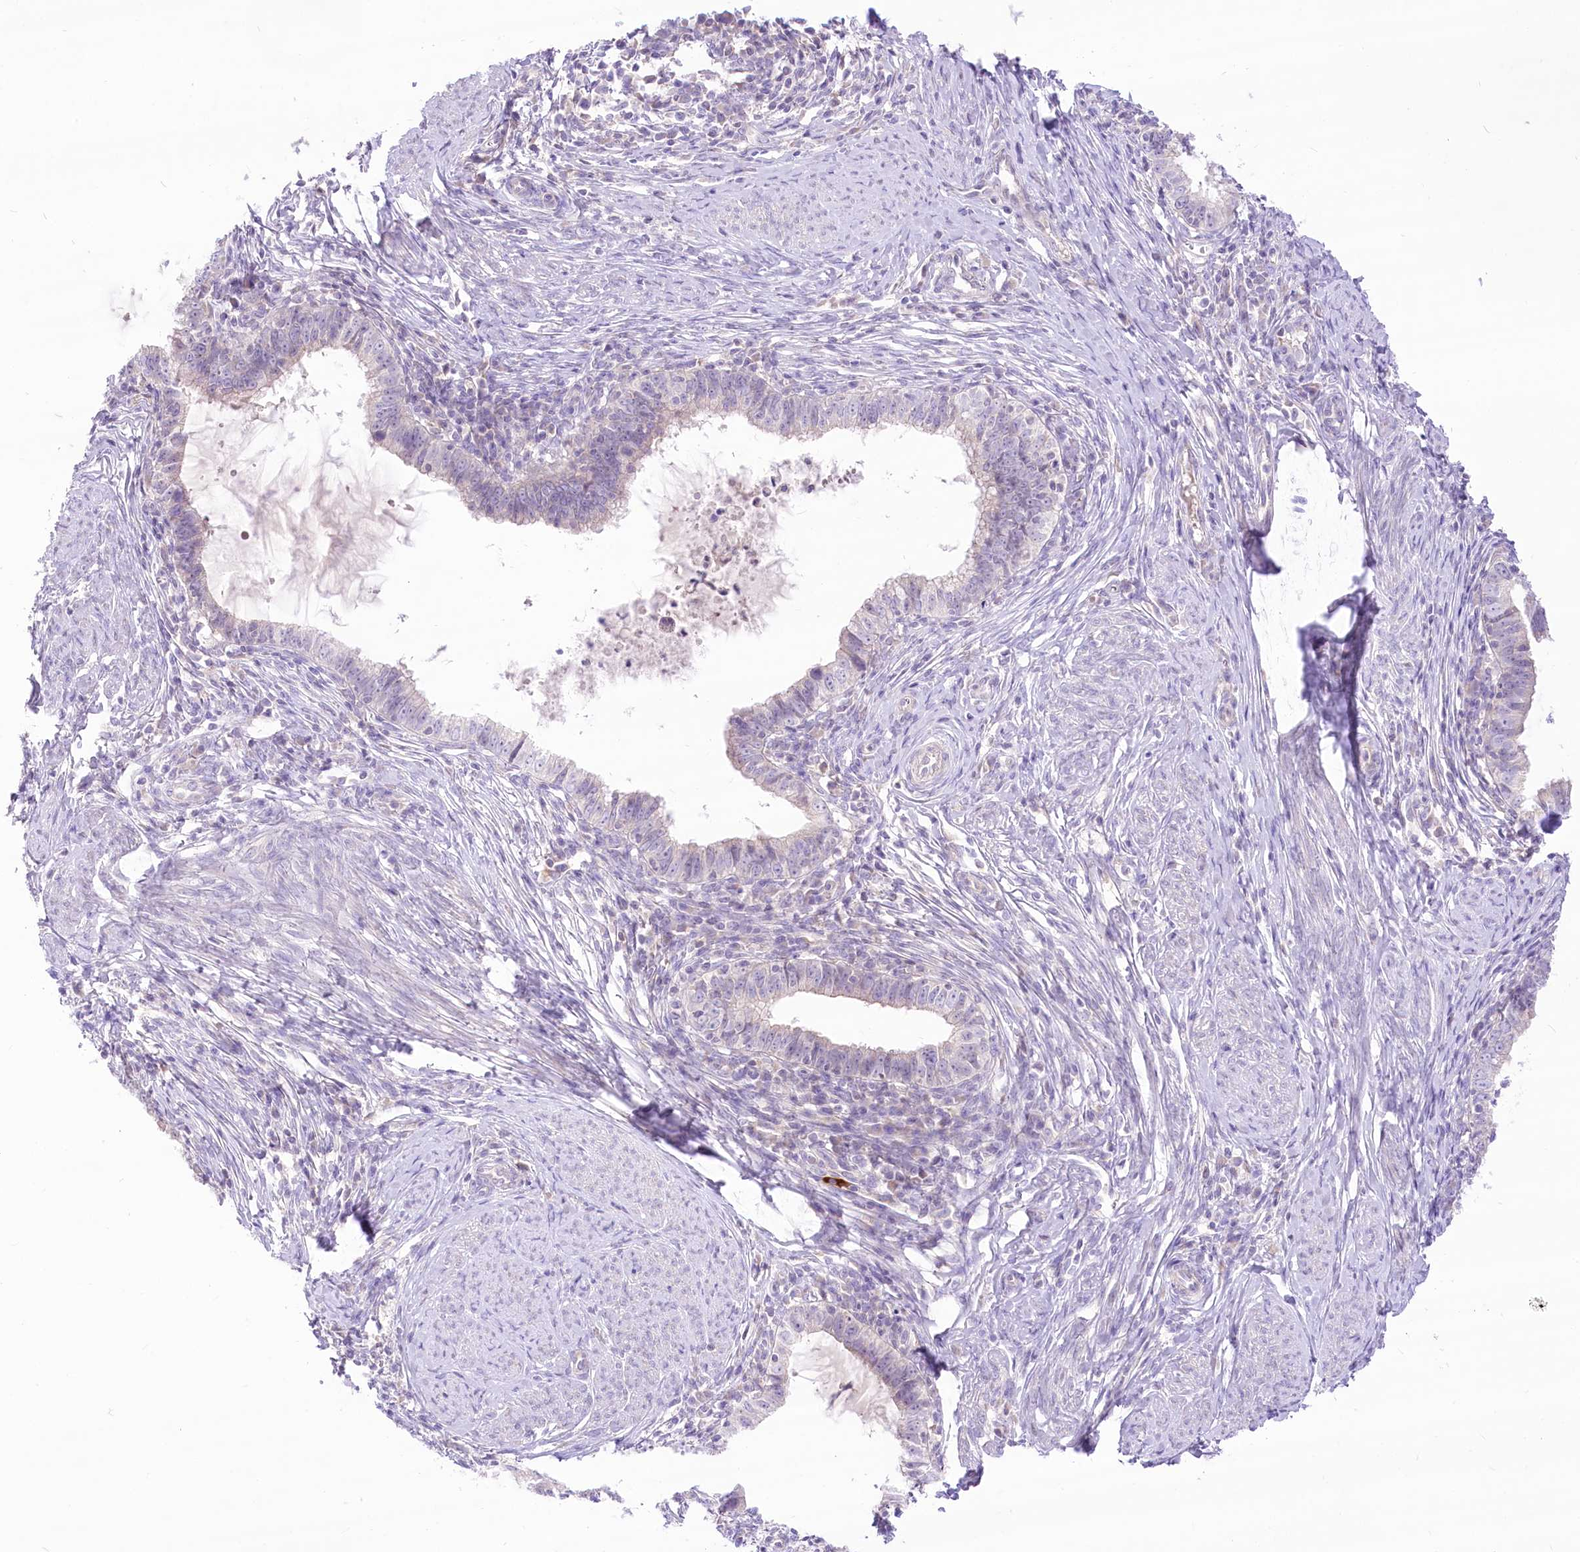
{"staining": {"intensity": "negative", "quantity": "none", "location": "none"}, "tissue": "cervical cancer", "cell_type": "Tumor cells", "image_type": "cancer", "snomed": [{"axis": "morphology", "description": "Adenocarcinoma, NOS"}, {"axis": "topography", "description": "Cervix"}], "caption": "A high-resolution photomicrograph shows immunohistochemistry (IHC) staining of cervical cancer, which displays no significant expression in tumor cells. (DAB (3,3'-diaminobenzidine) immunohistochemistry (IHC) with hematoxylin counter stain).", "gene": "HELT", "patient": {"sex": "female", "age": 36}}